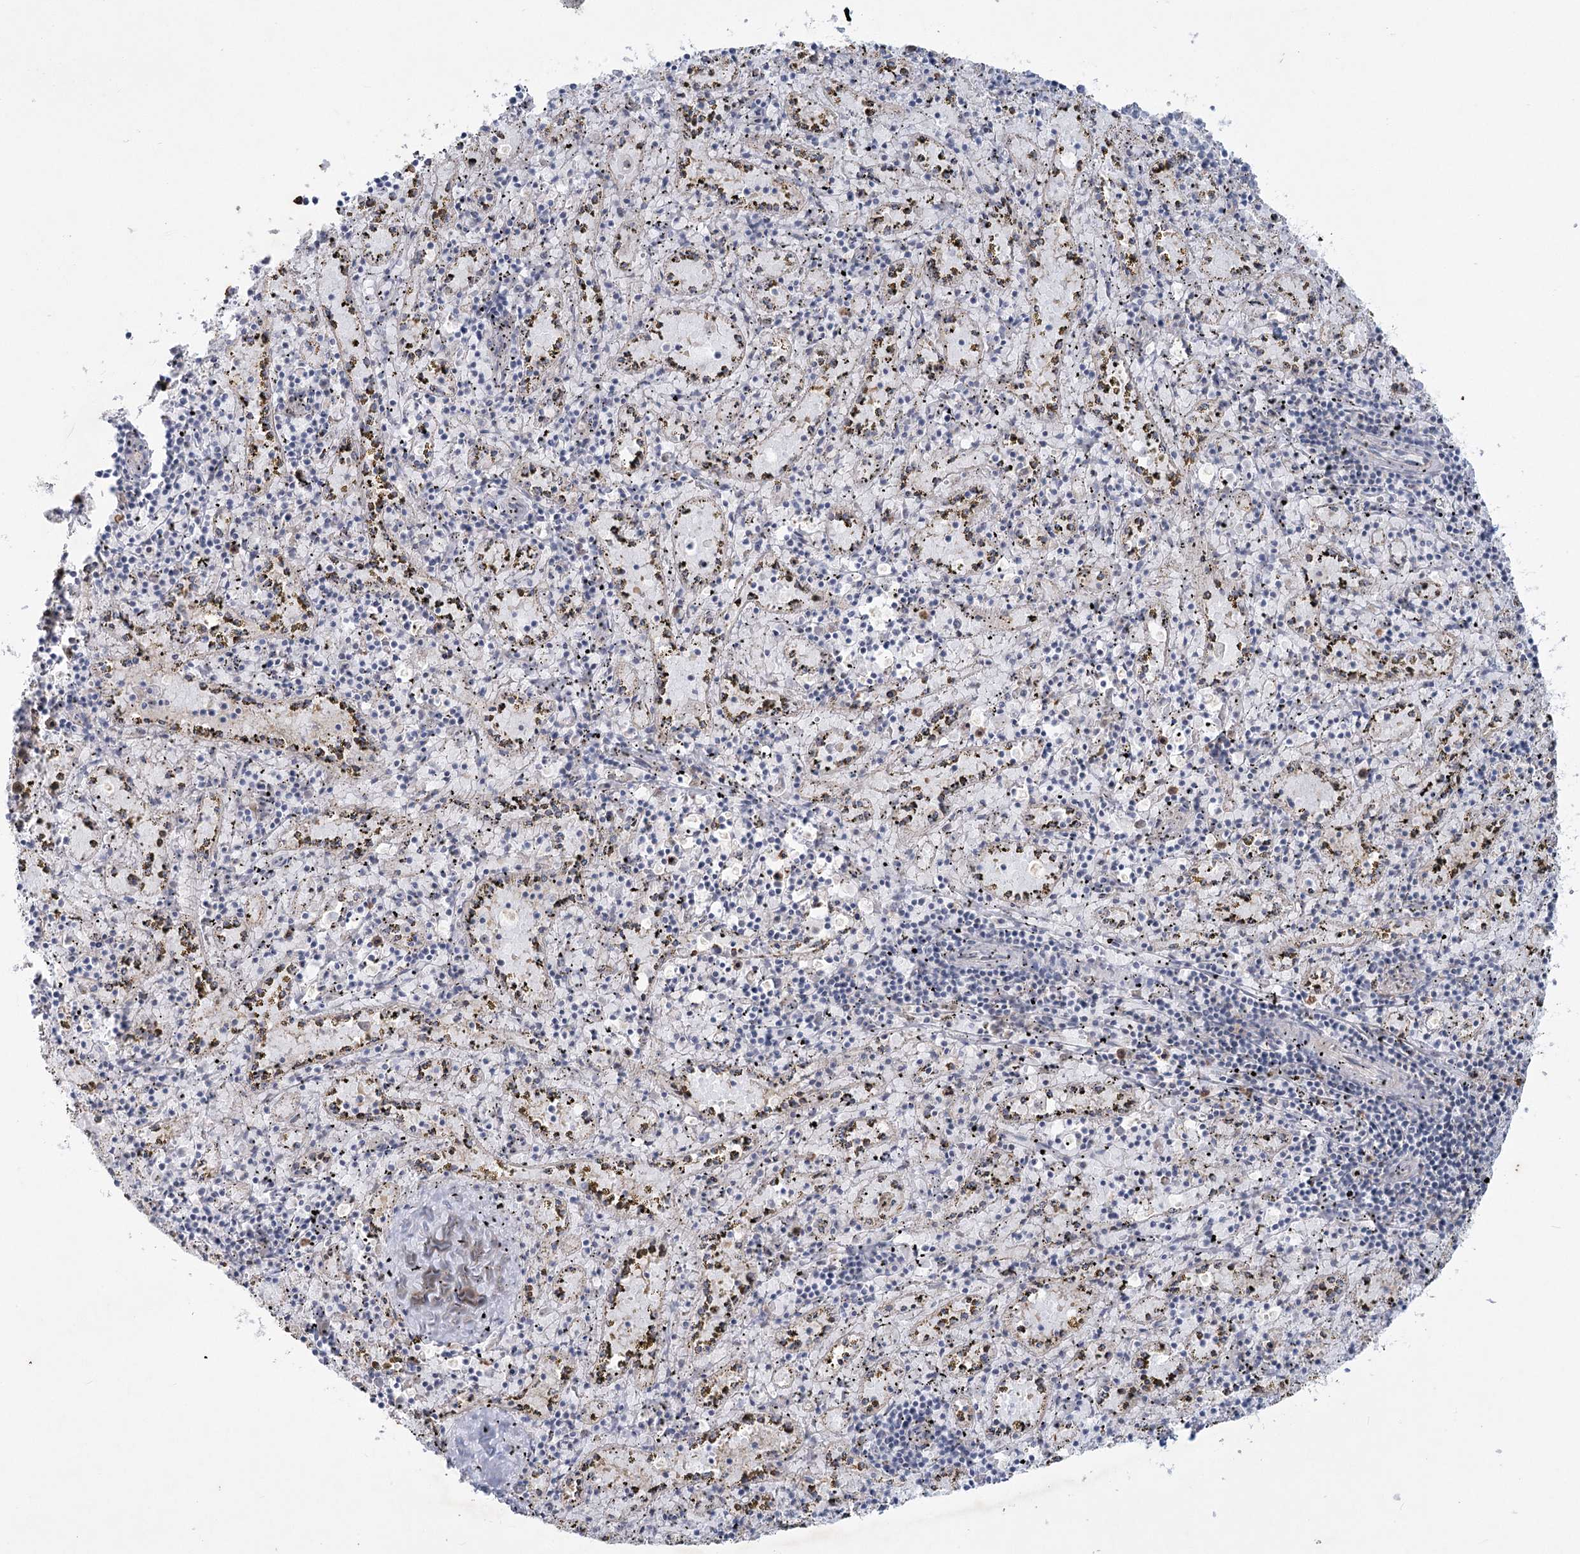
{"staining": {"intensity": "negative", "quantity": "none", "location": "none"}, "tissue": "spleen", "cell_type": "Cells in red pulp", "image_type": "normal", "snomed": [{"axis": "morphology", "description": "Normal tissue, NOS"}, {"axis": "topography", "description": "Spleen"}], "caption": "DAB immunohistochemical staining of unremarkable human spleen exhibits no significant expression in cells in red pulp. (Brightfield microscopy of DAB (3,3'-diaminobenzidine) IHC at high magnification).", "gene": "PLA2G12A", "patient": {"sex": "male", "age": 11}}